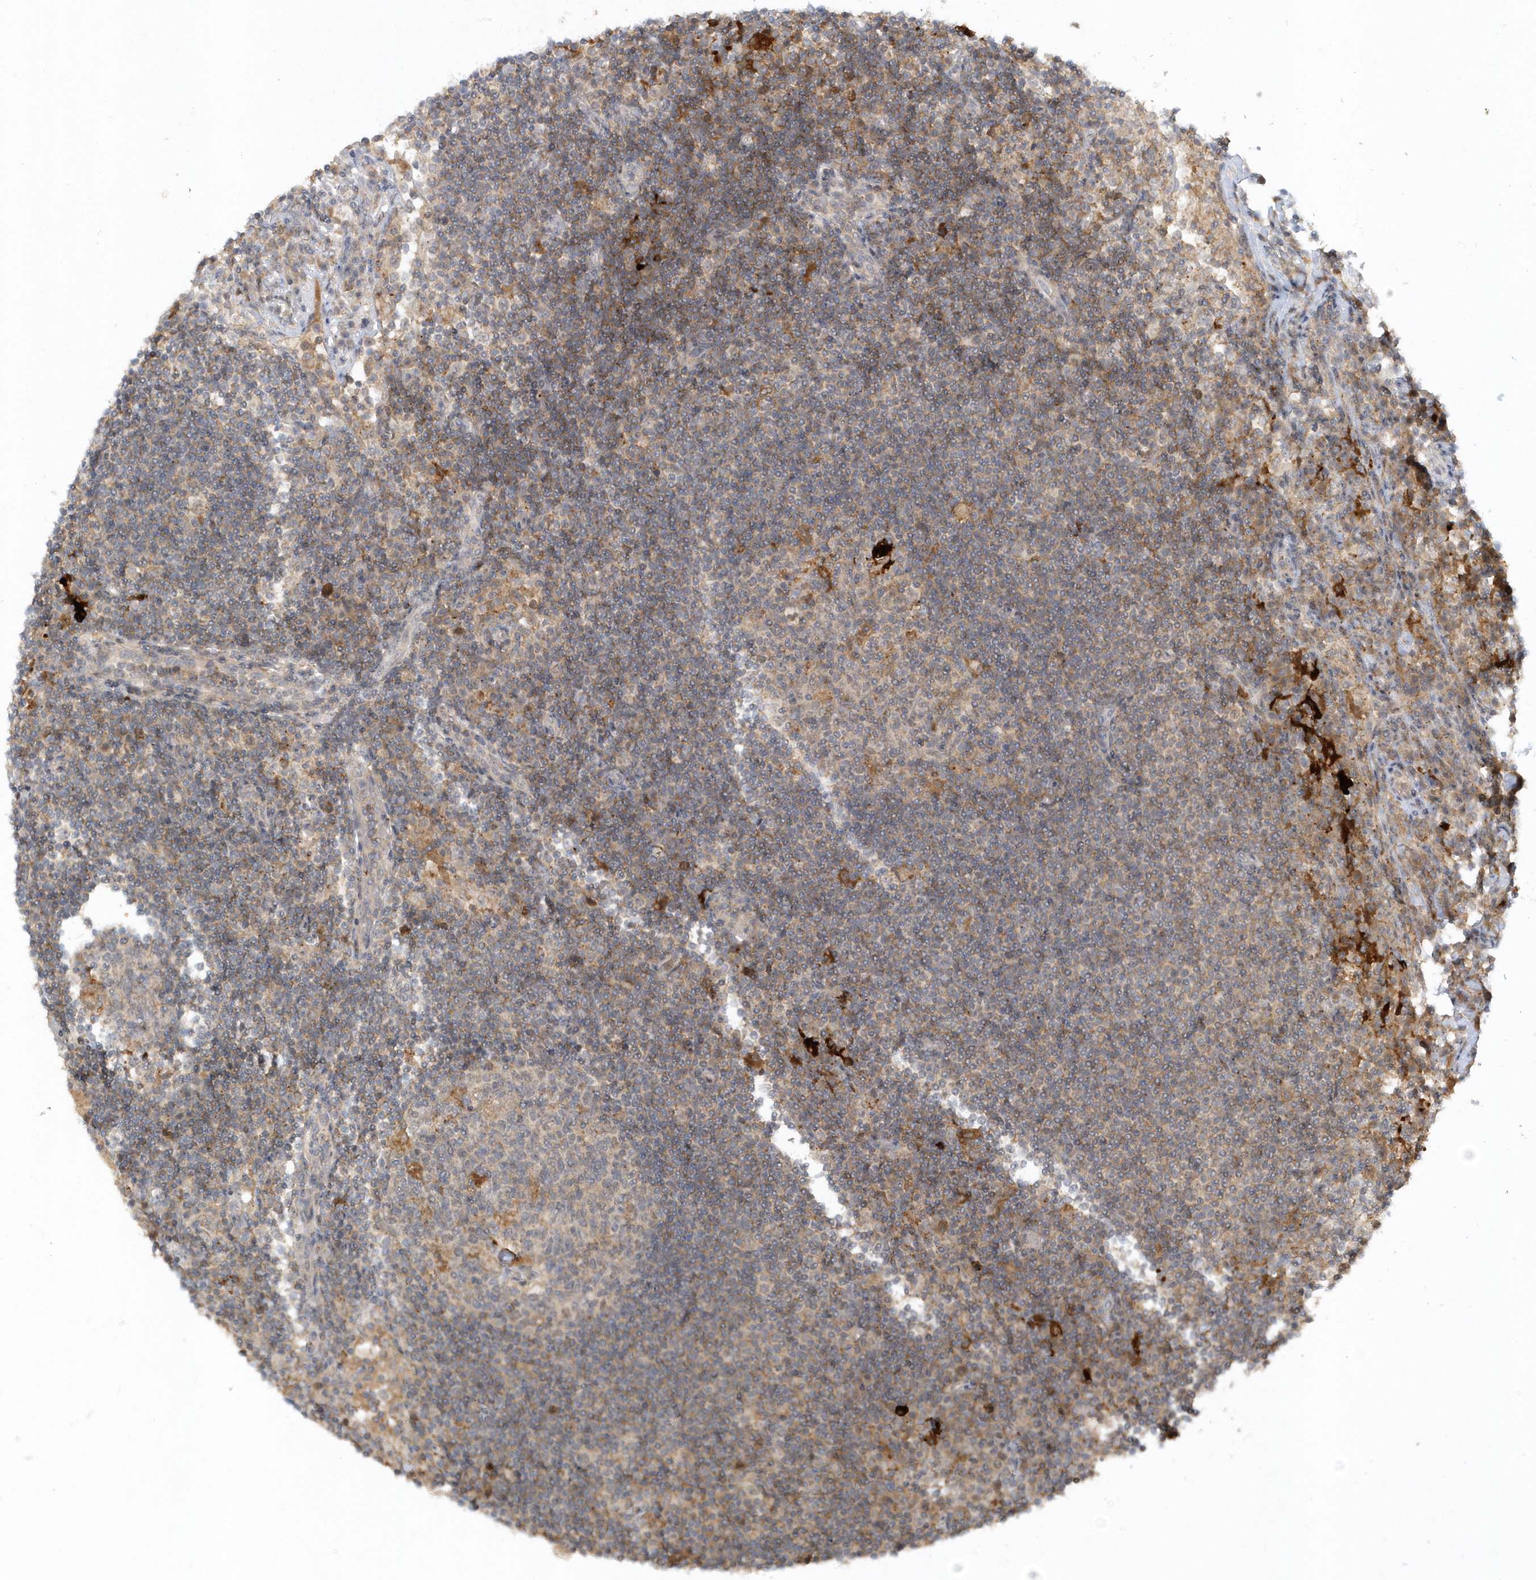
{"staining": {"intensity": "moderate", "quantity": "<25%", "location": "cytoplasmic/membranous"}, "tissue": "lymph node", "cell_type": "Germinal center cells", "image_type": "normal", "snomed": [{"axis": "morphology", "description": "Normal tissue, NOS"}, {"axis": "topography", "description": "Lymph node"}], "caption": "Immunohistochemistry (DAB) staining of normal human lymph node reveals moderate cytoplasmic/membranous protein expression in approximately <25% of germinal center cells.", "gene": "THG1L", "patient": {"sex": "female", "age": 53}}